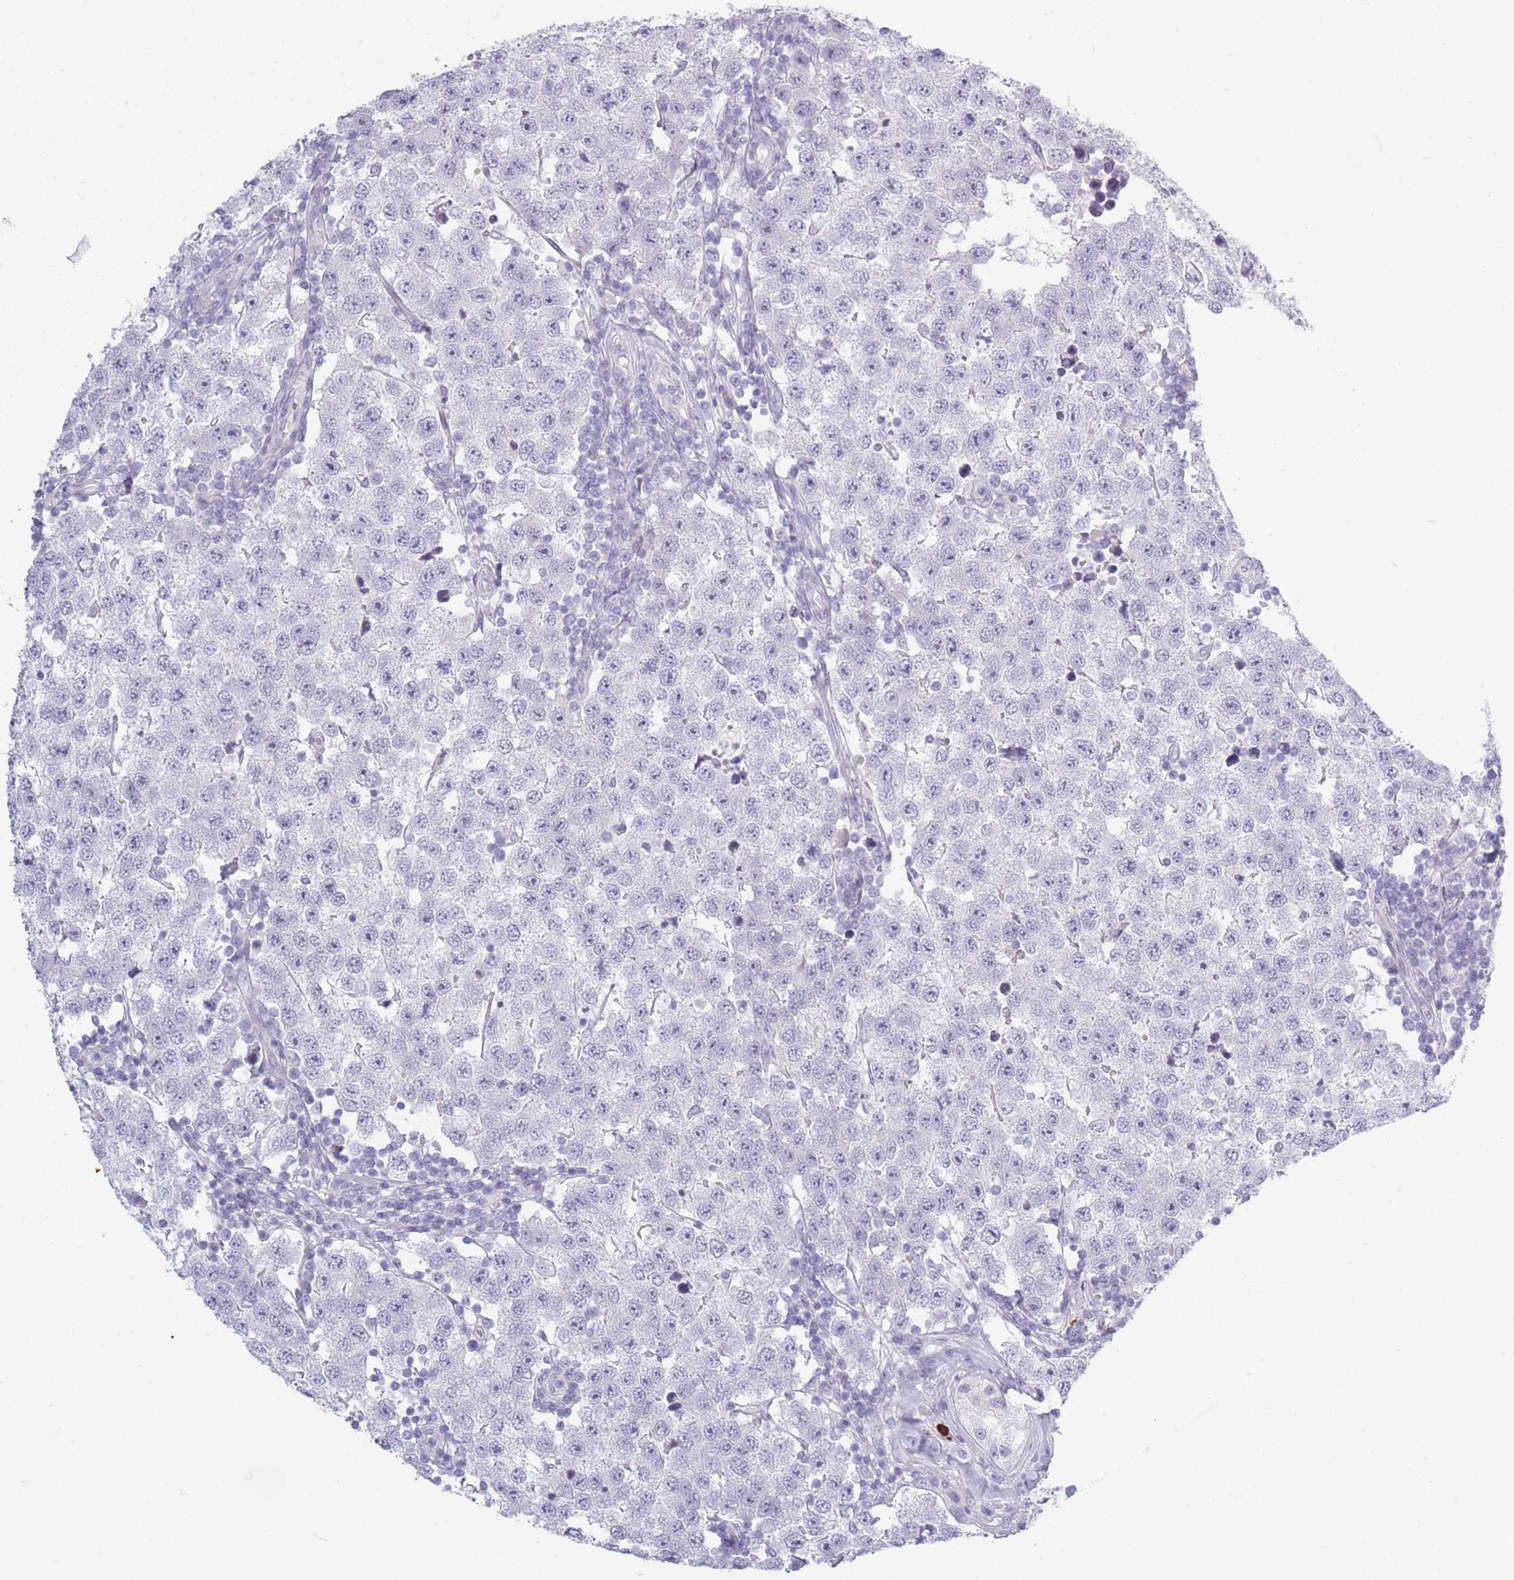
{"staining": {"intensity": "negative", "quantity": "none", "location": "none"}, "tissue": "testis cancer", "cell_type": "Tumor cells", "image_type": "cancer", "snomed": [{"axis": "morphology", "description": "Seminoma, NOS"}, {"axis": "topography", "description": "Testis"}], "caption": "High magnification brightfield microscopy of testis cancer stained with DAB (brown) and counterstained with hematoxylin (blue): tumor cells show no significant positivity. (Stains: DAB (3,3'-diaminobenzidine) immunohistochemistry (IHC) with hematoxylin counter stain, Microscopy: brightfield microscopy at high magnification).", "gene": "PLEKHG2", "patient": {"sex": "male", "age": 34}}